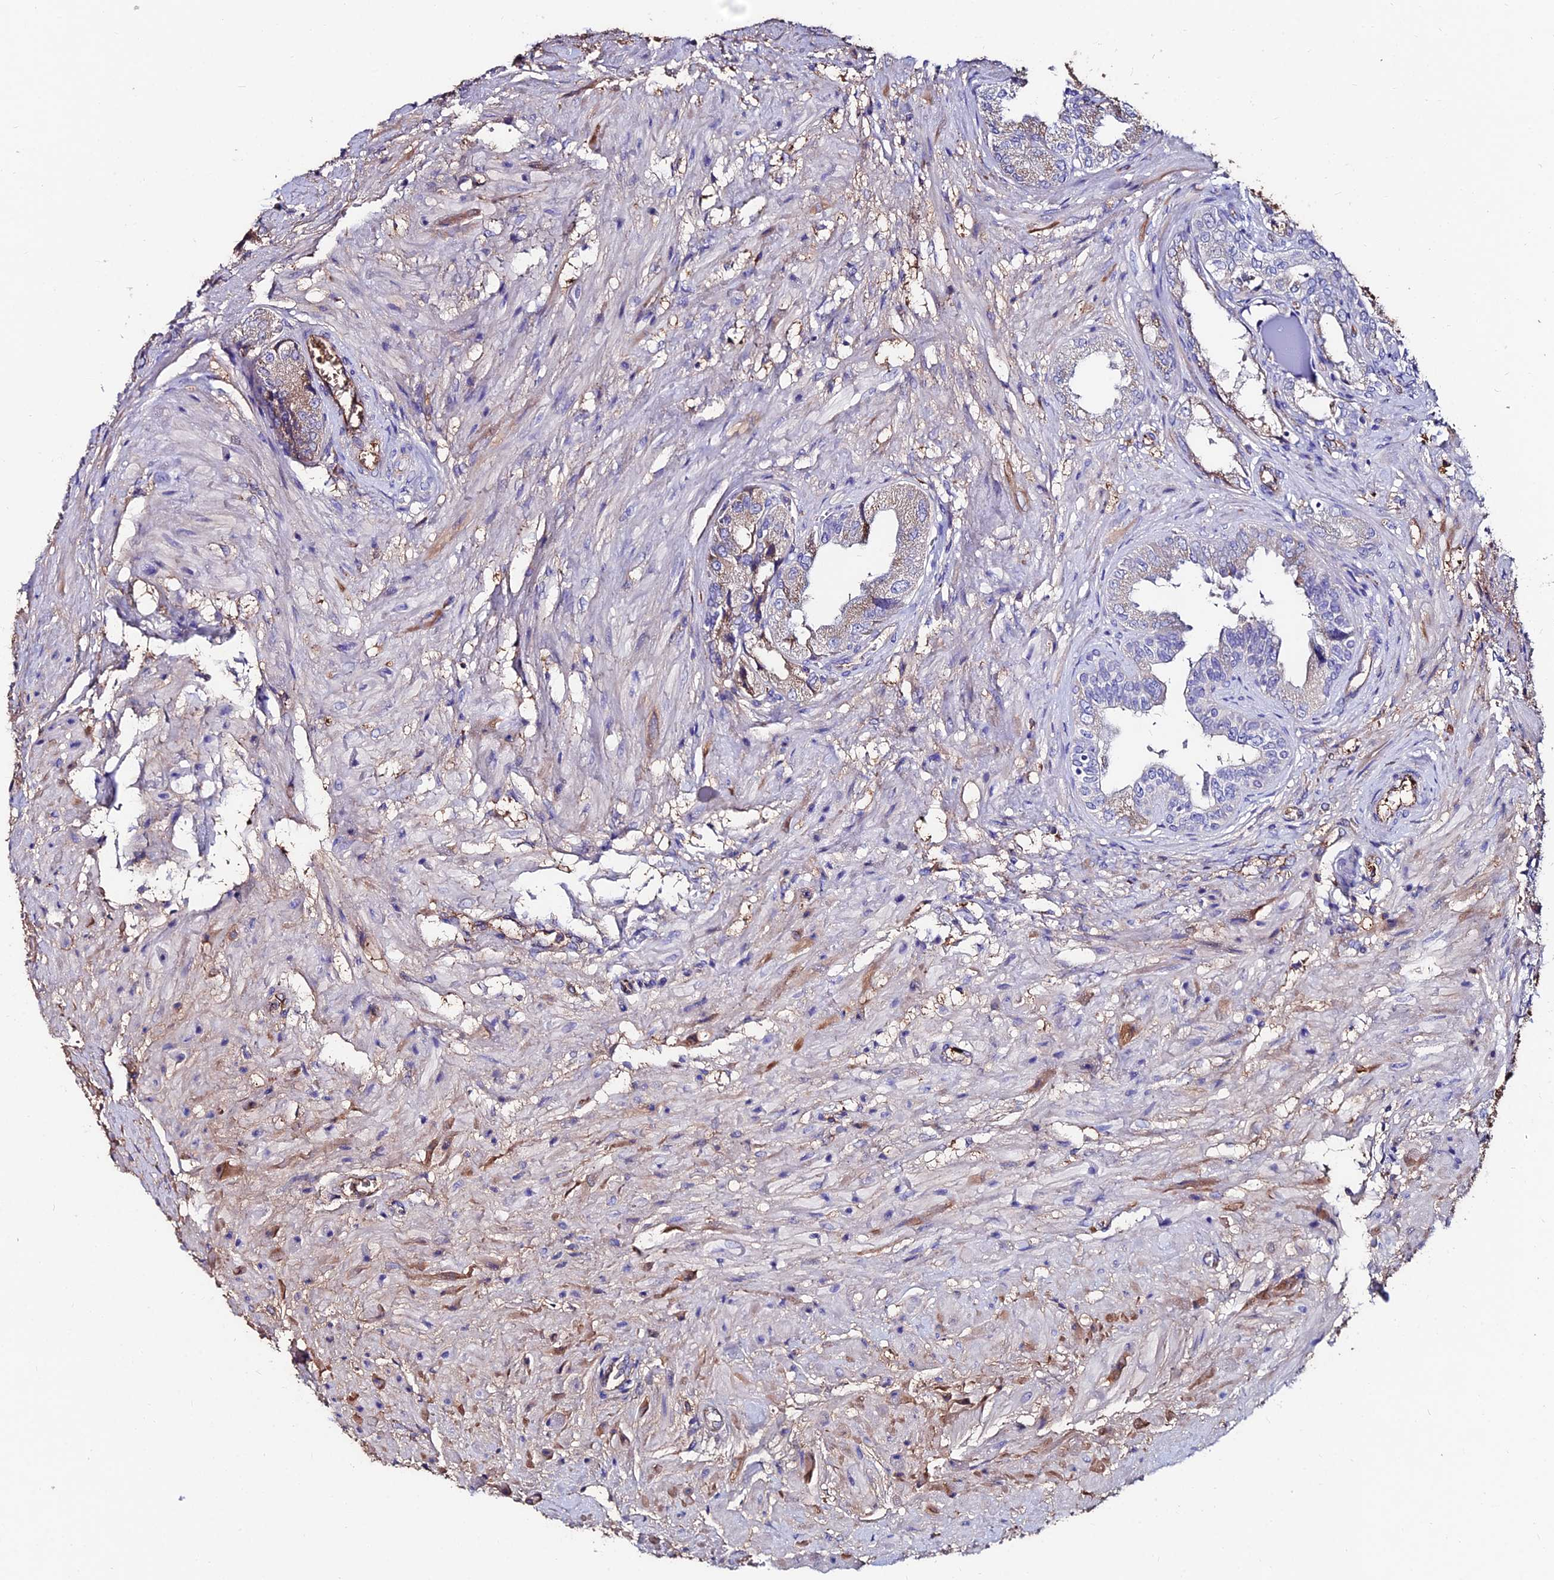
{"staining": {"intensity": "weak", "quantity": "25%-75%", "location": "cytoplasmic/membranous"}, "tissue": "seminal vesicle", "cell_type": "Glandular cells", "image_type": "normal", "snomed": [{"axis": "morphology", "description": "Normal tissue, NOS"}, {"axis": "topography", "description": "Seminal veicle"}], "caption": "DAB (3,3'-diaminobenzidine) immunohistochemical staining of unremarkable human seminal vesicle exhibits weak cytoplasmic/membranous protein expression in about 25%-75% of glandular cells. (brown staining indicates protein expression, while blue staining denotes nuclei).", "gene": "SLC25A16", "patient": {"sex": "male", "age": 63}}